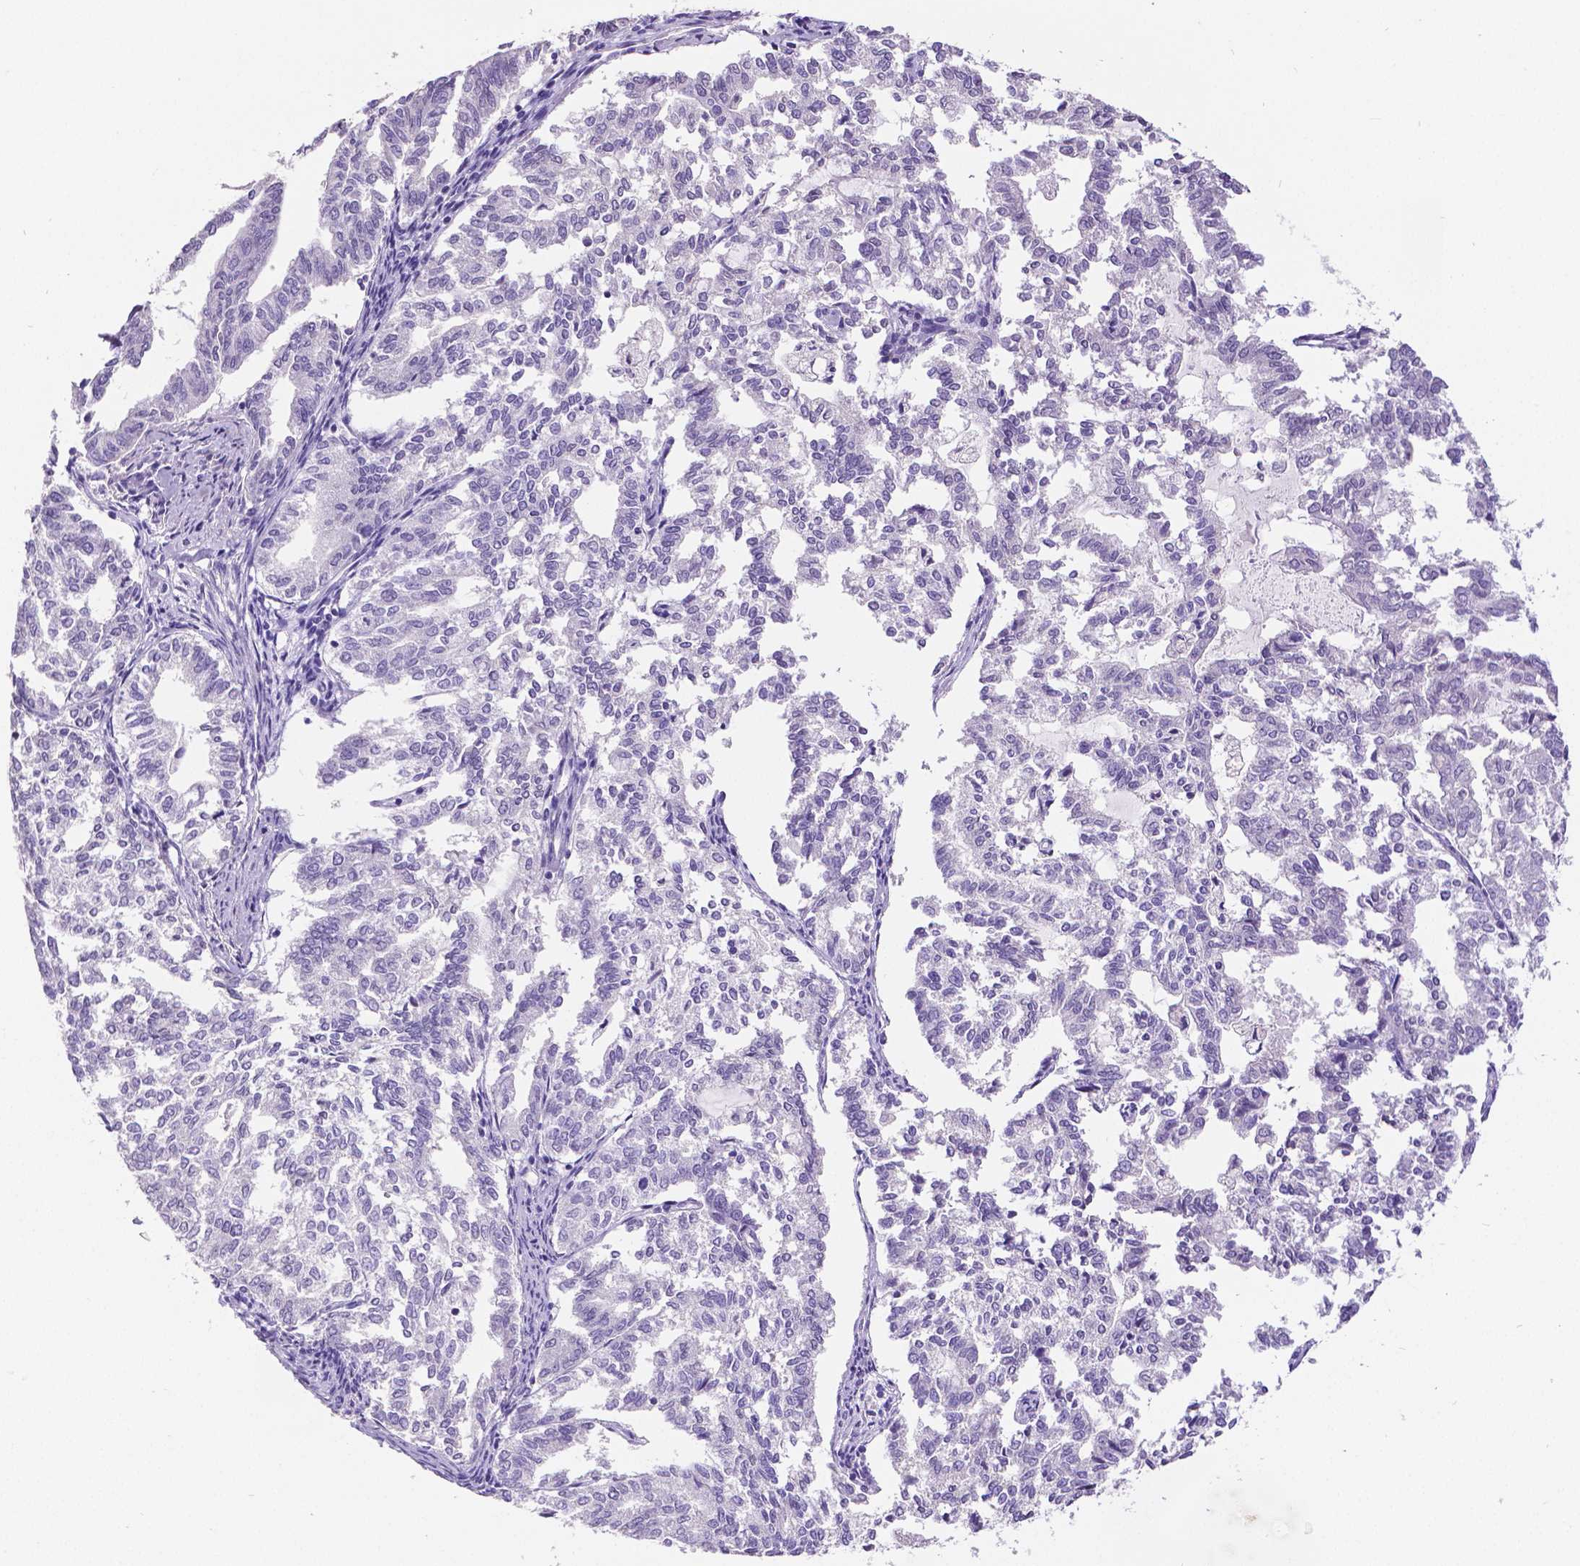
{"staining": {"intensity": "negative", "quantity": "none", "location": "none"}, "tissue": "endometrial cancer", "cell_type": "Tumor cells", "image_type": "cancer", "snomed": [{"axis": "morphology", "description": "Adenocarcinoma, NOS"}, {"axis": "topography", "description": "Endometrium"}], "caption": "There is no significant positivity in tumor cells of endometrial adenocarcinoma.", "gene": "SATB2", "patient": {"sex": "female", "age": 79}}